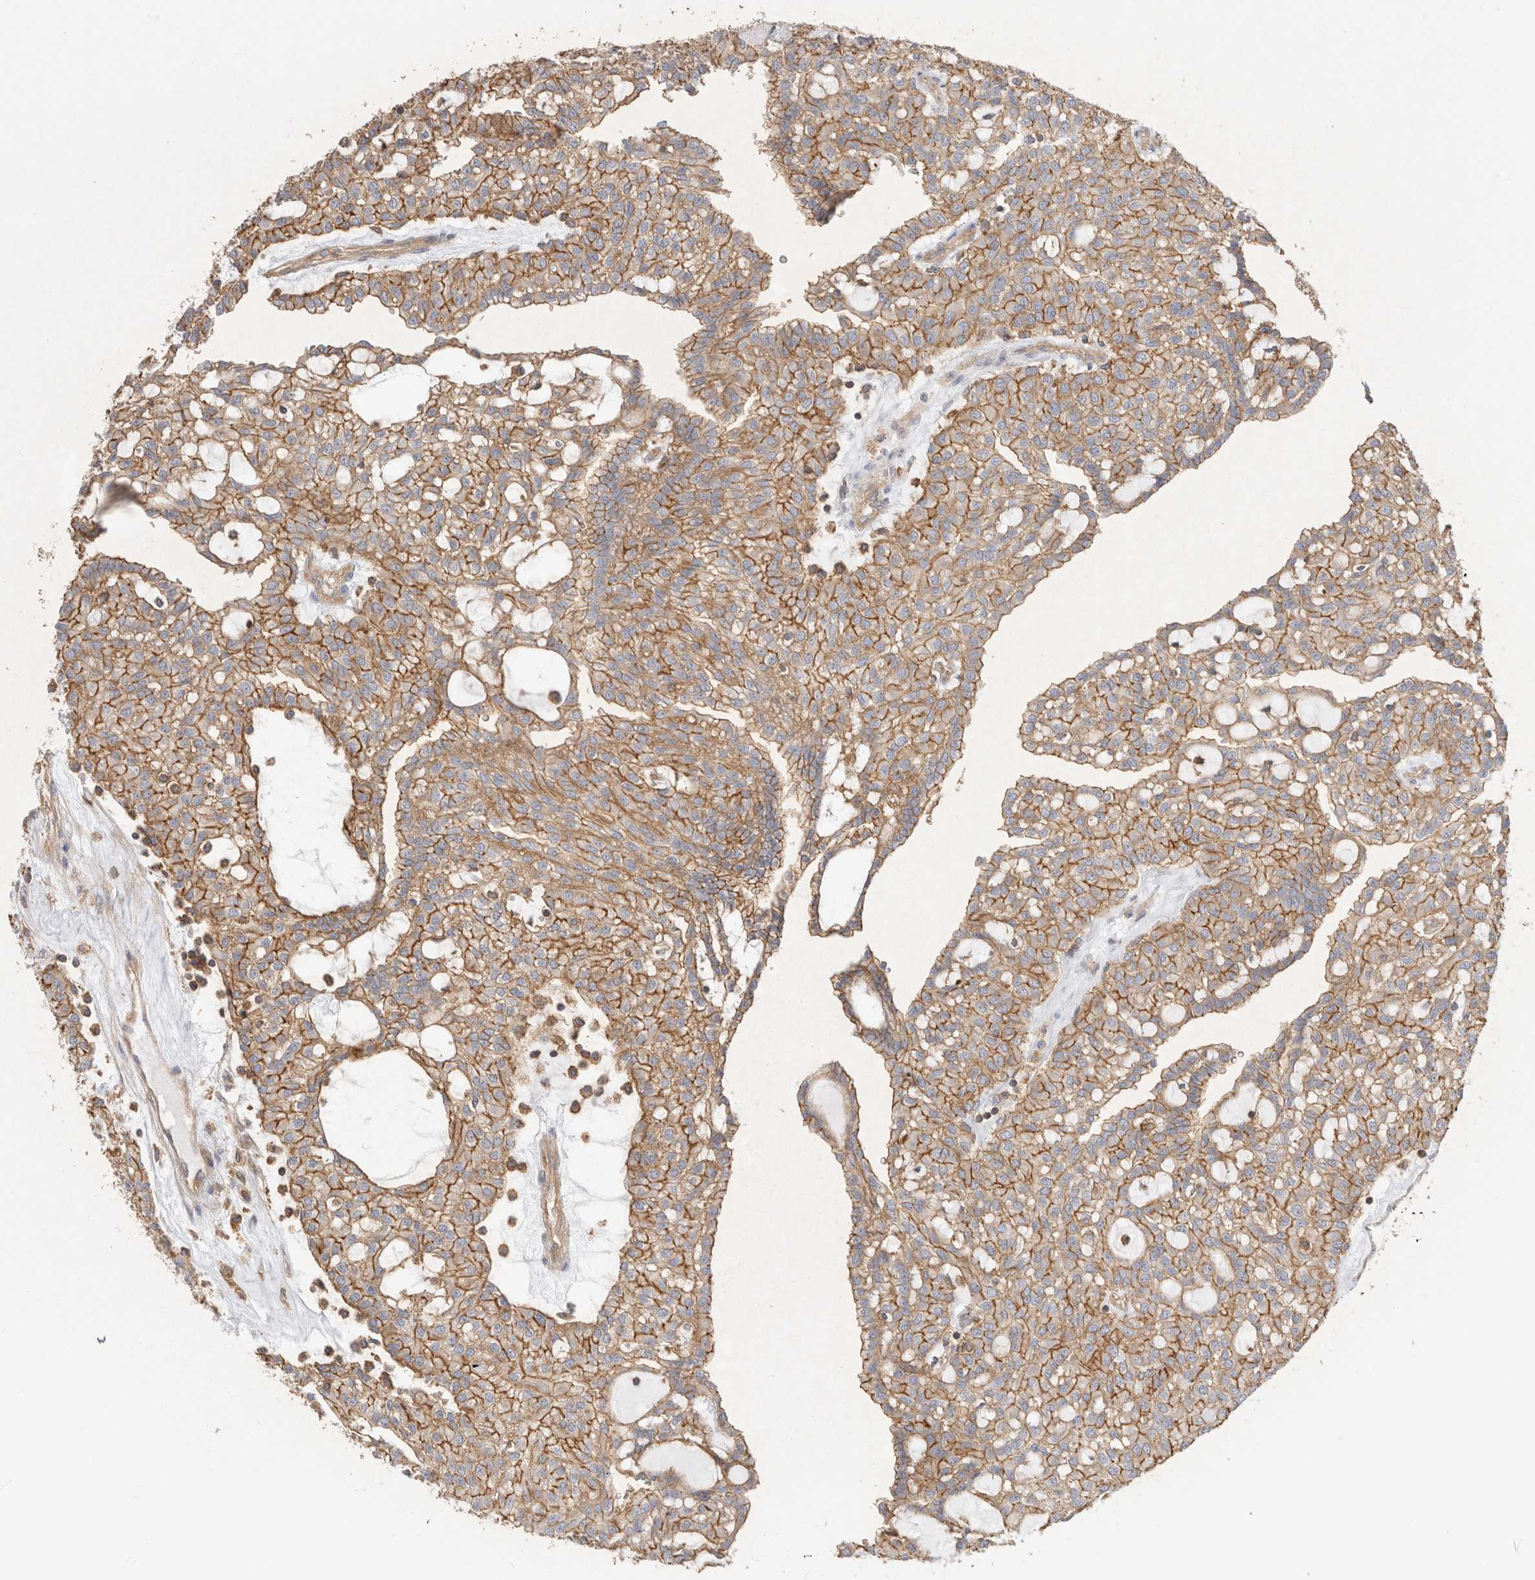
{"staining": {"intensity": "moderate", "quantity": ">75%", "location": "cytoplasmic/membranous"}, "tissue": "renal cancer", "cell_type": "Tumor cells", "image_type": "cancer", "snomed": [{"axis": "morphology", "description": "Adenocarcinoma, NOS"}, {"axis": "topography", "description": "Kidney"}], "caption": "Protein staining by immunohistochemistry reveals moderate cytoplasmic/membranous positivity in approximately >75% of tumor cells in adenocarcinoma (renal).", "gene": "CHMP6", "patient": {"sex": "male", "age": 63}}